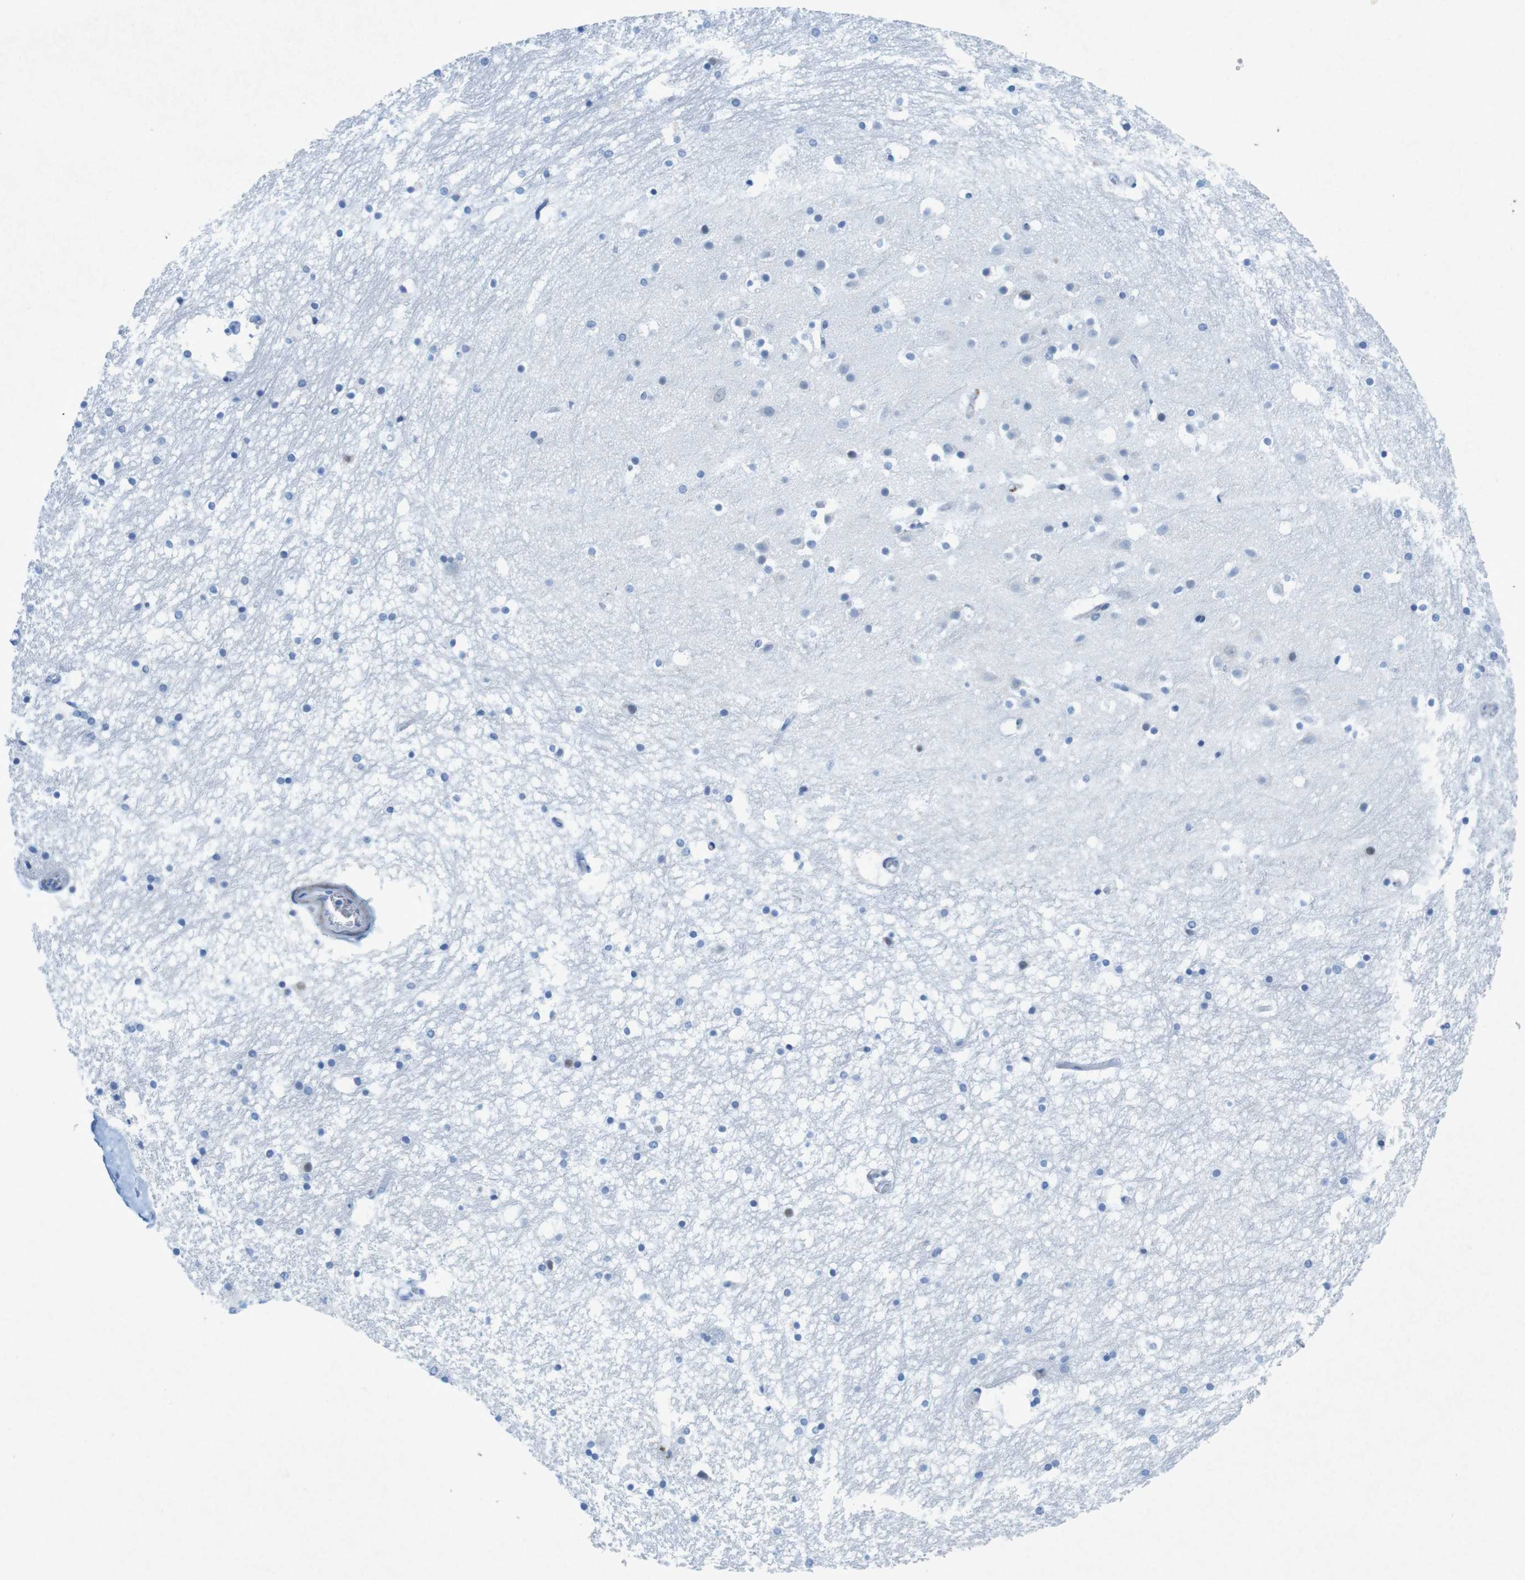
{"staining": {"intensity": "negative", "quantity": "none", "location": "none"}, "tissue": "hippocampus", "cell_type": "Glial cells", "image_type": "normal", "snomed": [{"axis": "morphology", "description": "Normal tissue, NOS"}, {"axis": "topography", "description": "Hippocampus"}], "caption": "Immunohistochemistry micrograph of normal human hippocampus stained for a protein (brown), which exhibits no expression in glial cells.", "gene": "CHAF1A", "patient": {"sex": "male", "age": 45}}